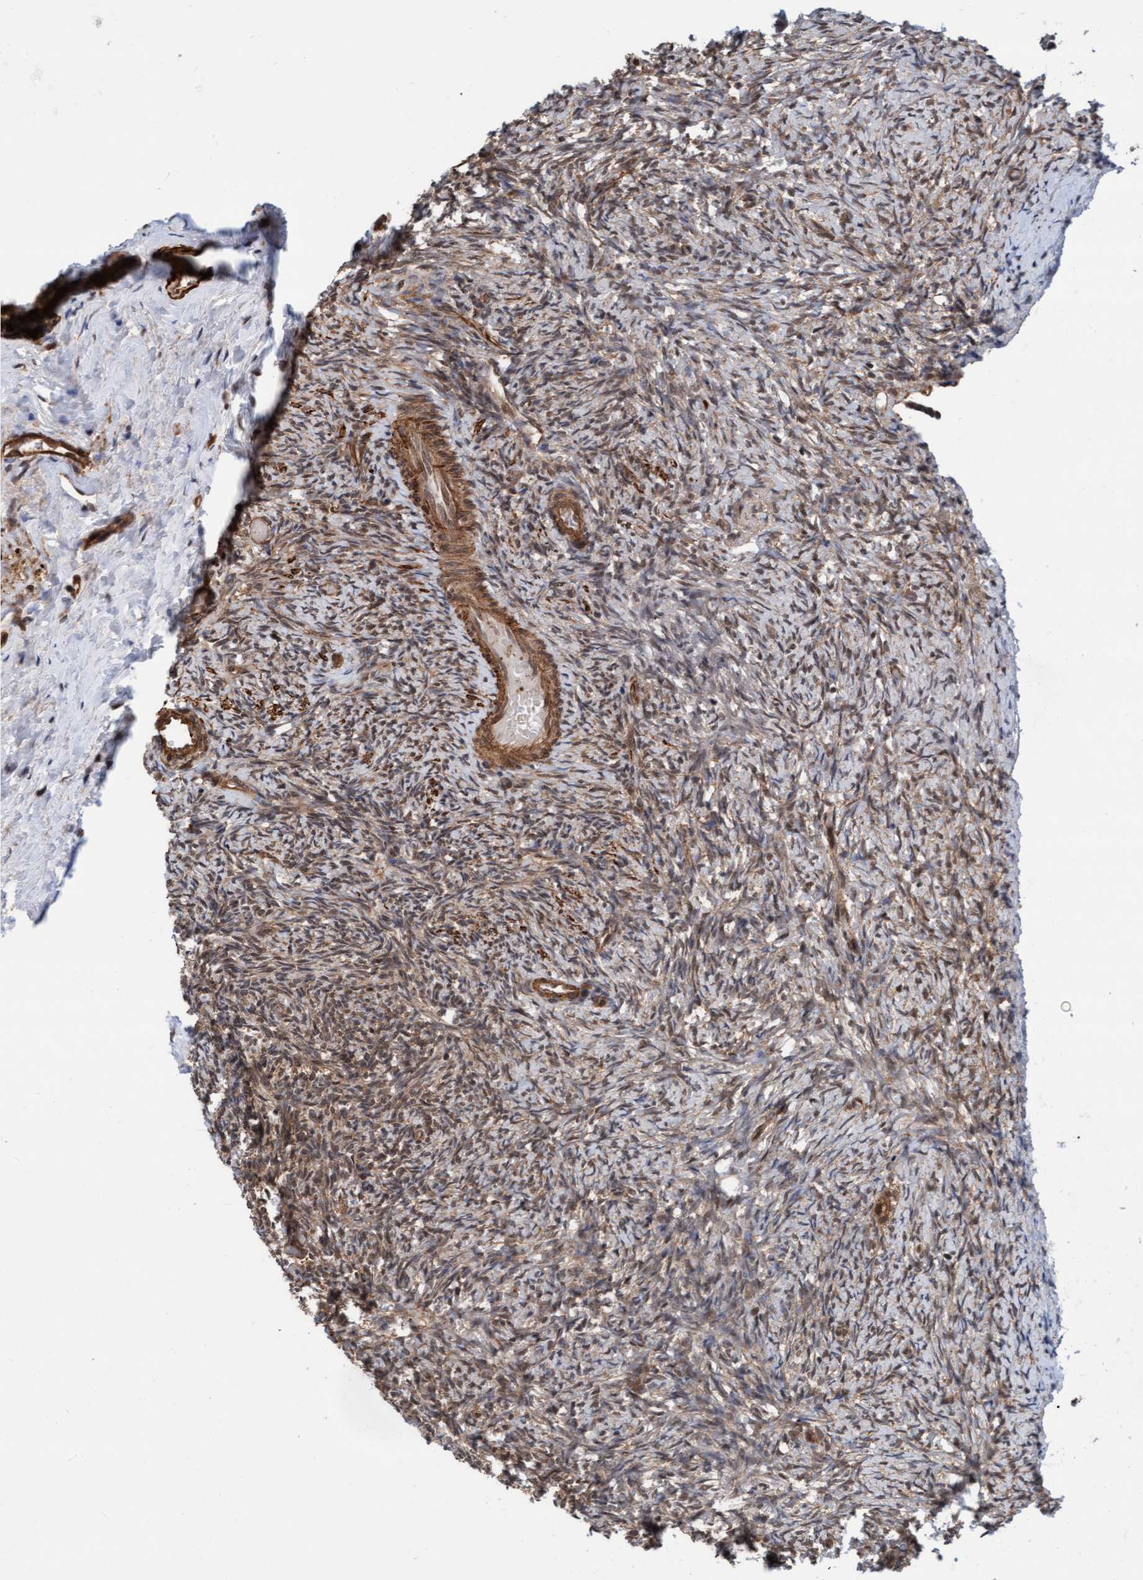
{"staining": {"intensity": "moderate", "quantity": ">75%", "location": "cytoplasmic/membranous"}, "tissue": "ovary", "cell_type": "Ovarian stroma cells", "image_type": "normal", "snomed": [{"axis": "morphology", "description": "Normal tissue, NOS"}, {"axis": "topography", "description": "Ovary"}], "caption": "IHC photomicrograph of unremarkable ovary: human ovary stained using IHC demonstrates medium levels of moderate protein expression localized specifically in the cytoplasmic/membranous of ovarian stroma cells, appearing as a cytoplasmic/membranous brown color.", "gene": "STXBP4", "patient": {"sex": "female", "age": 41}}